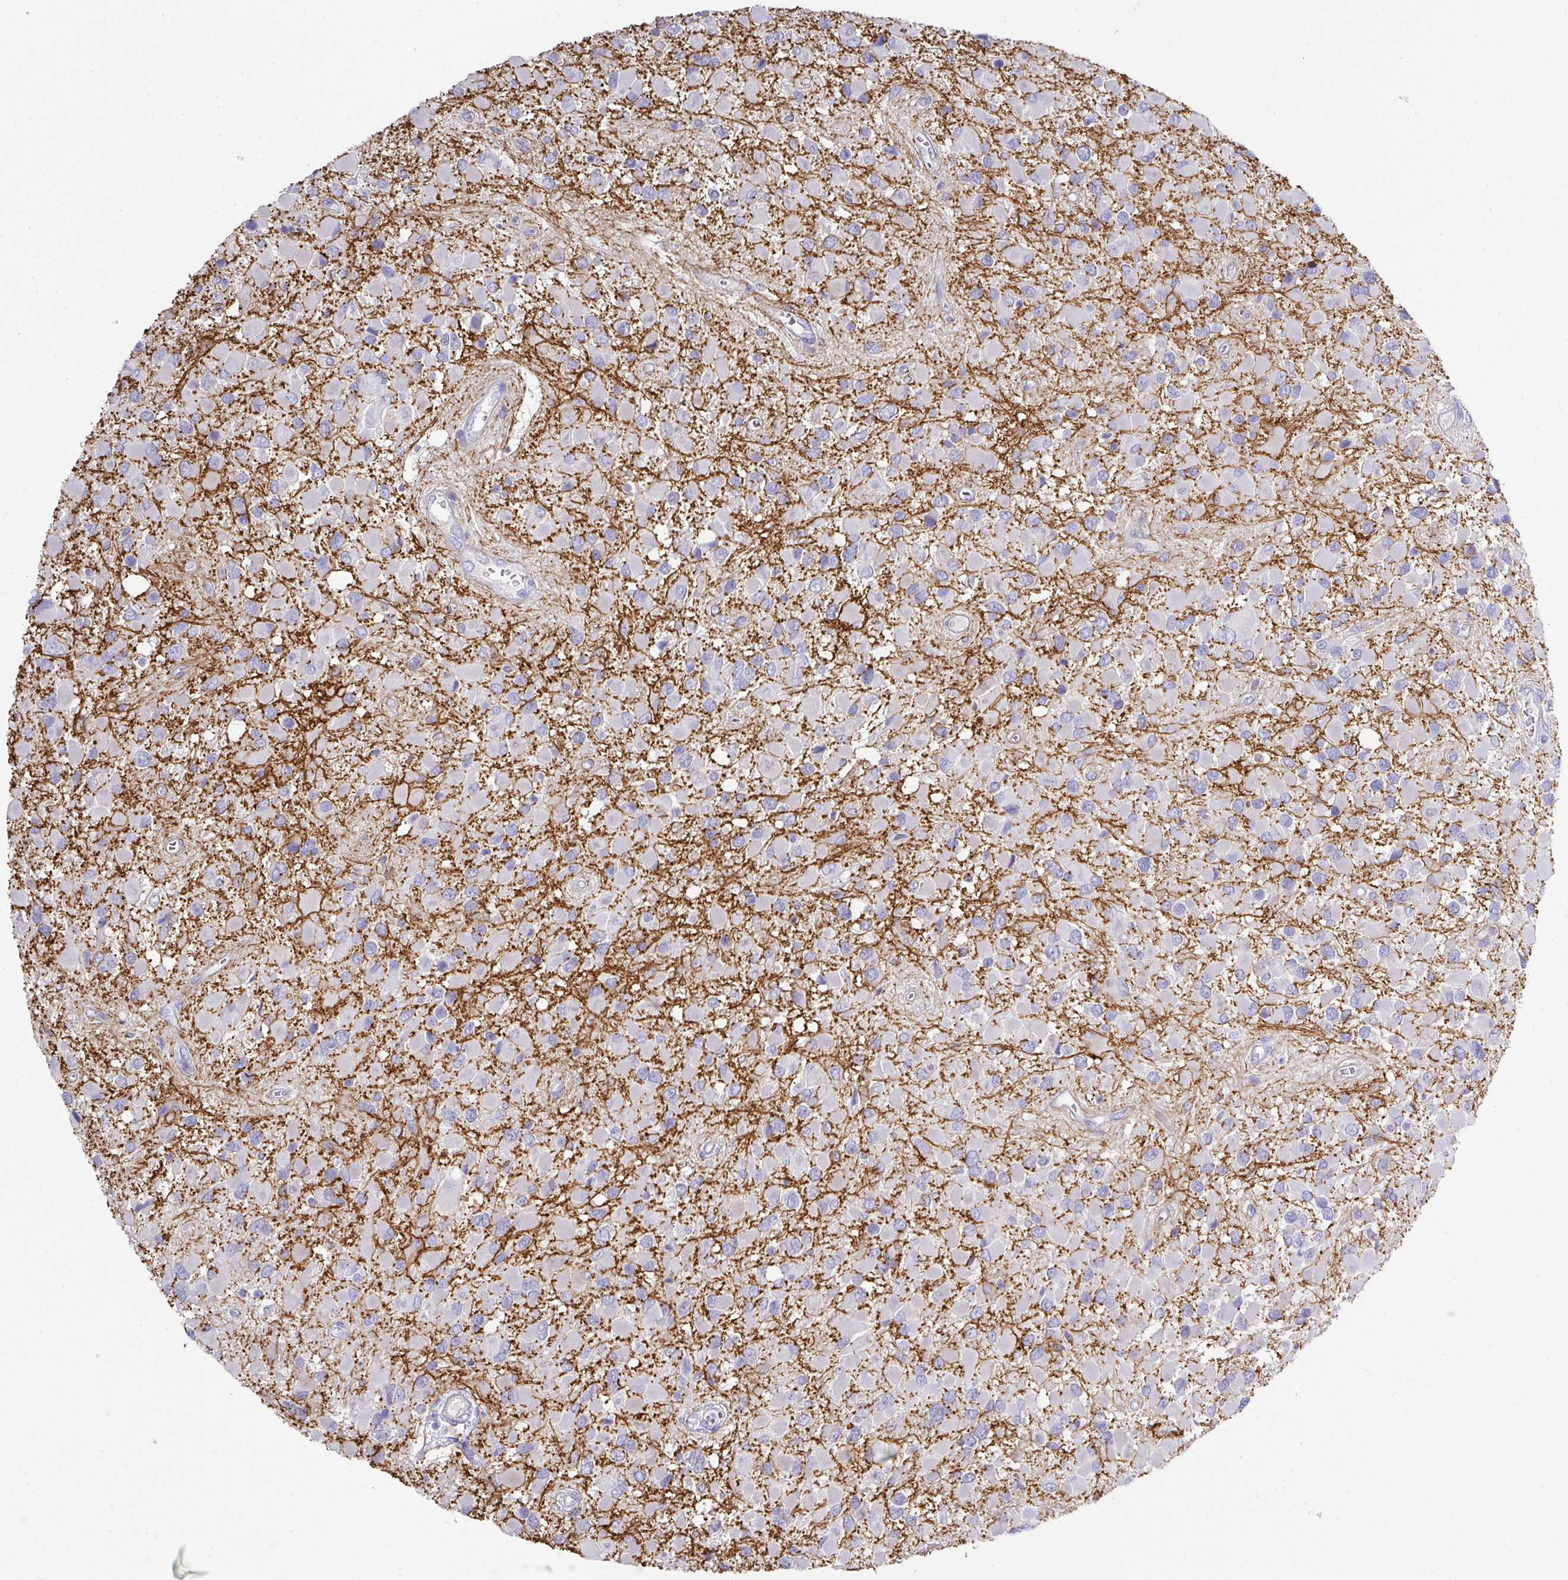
{"staining": {"intensity": "negative", "quantity": "none", "location": "none"}, "tissue": "glioma", "cell_type": "Tumor cells", "image_type": "cancer", "snomed": [{"axis": "morphology", "description": "Glioma, malignant, High grade"}, {"axis": "topography", "description": "Brain"}], "caption": "Tumor cells are negative for brown protein staining in glioma.", "gene": "TARM1", "patient": {"sex": "male", "age": 53}}